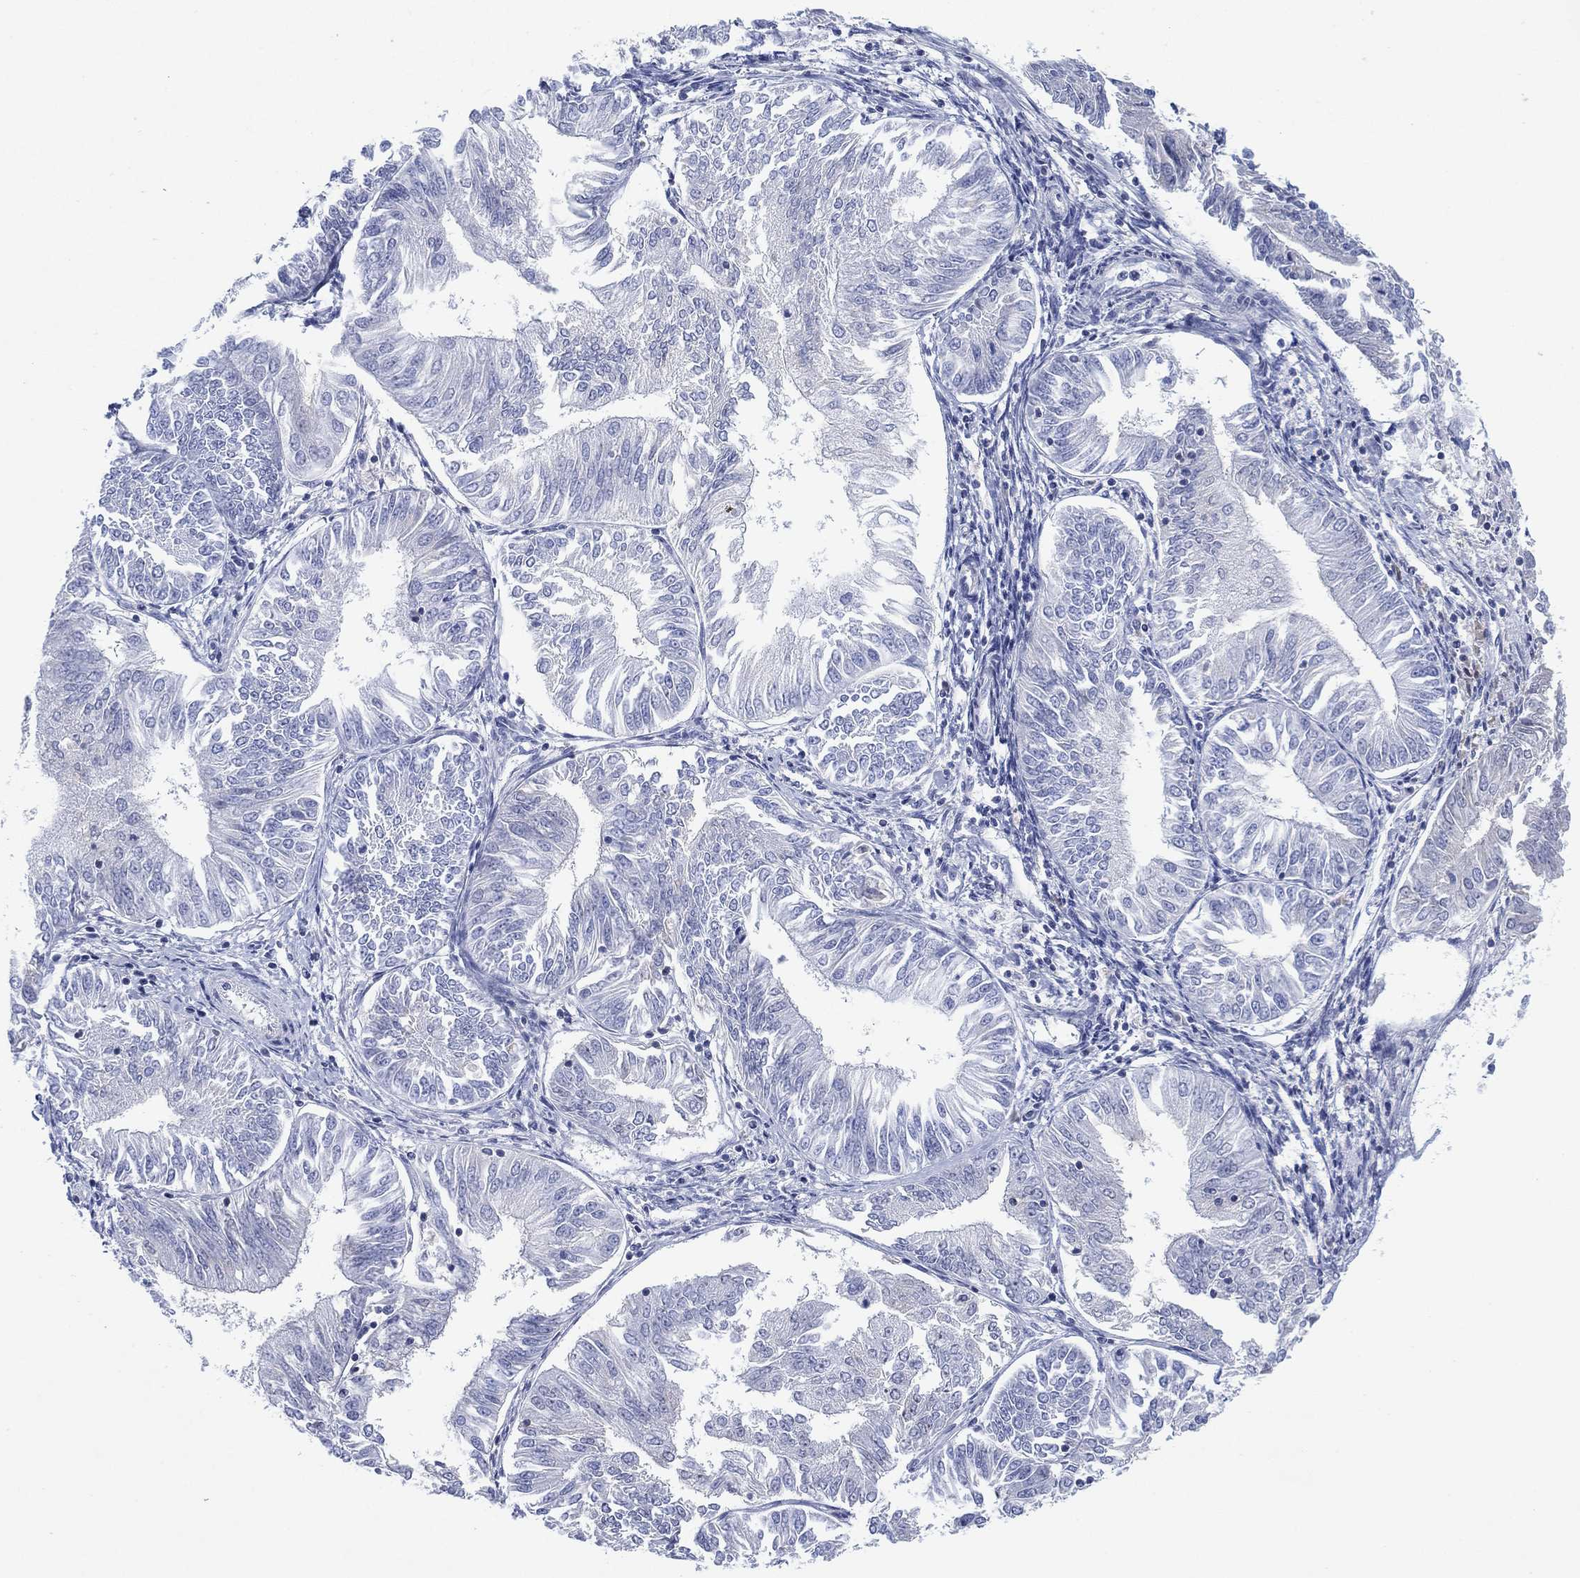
{"staining": {"intensity": "negative", "quantity": "none", "location": "none"}, "tissue": "endometrial cancer", "cell_type": "Tumor cells", "image_type": "cancer", "snomed": [{"axis": "morphology", "description": "Adenocarcinoma, NOS"}, {"axis": "topography", "description": "Endometrium"}], "caption": "Human adenocarcinoma (endometrial) stained for a protein using IHC demonstrates no positivity in tumor cells.", "gene": "SEPTIN1", "patient": {"sex": "female", "age": 58}}